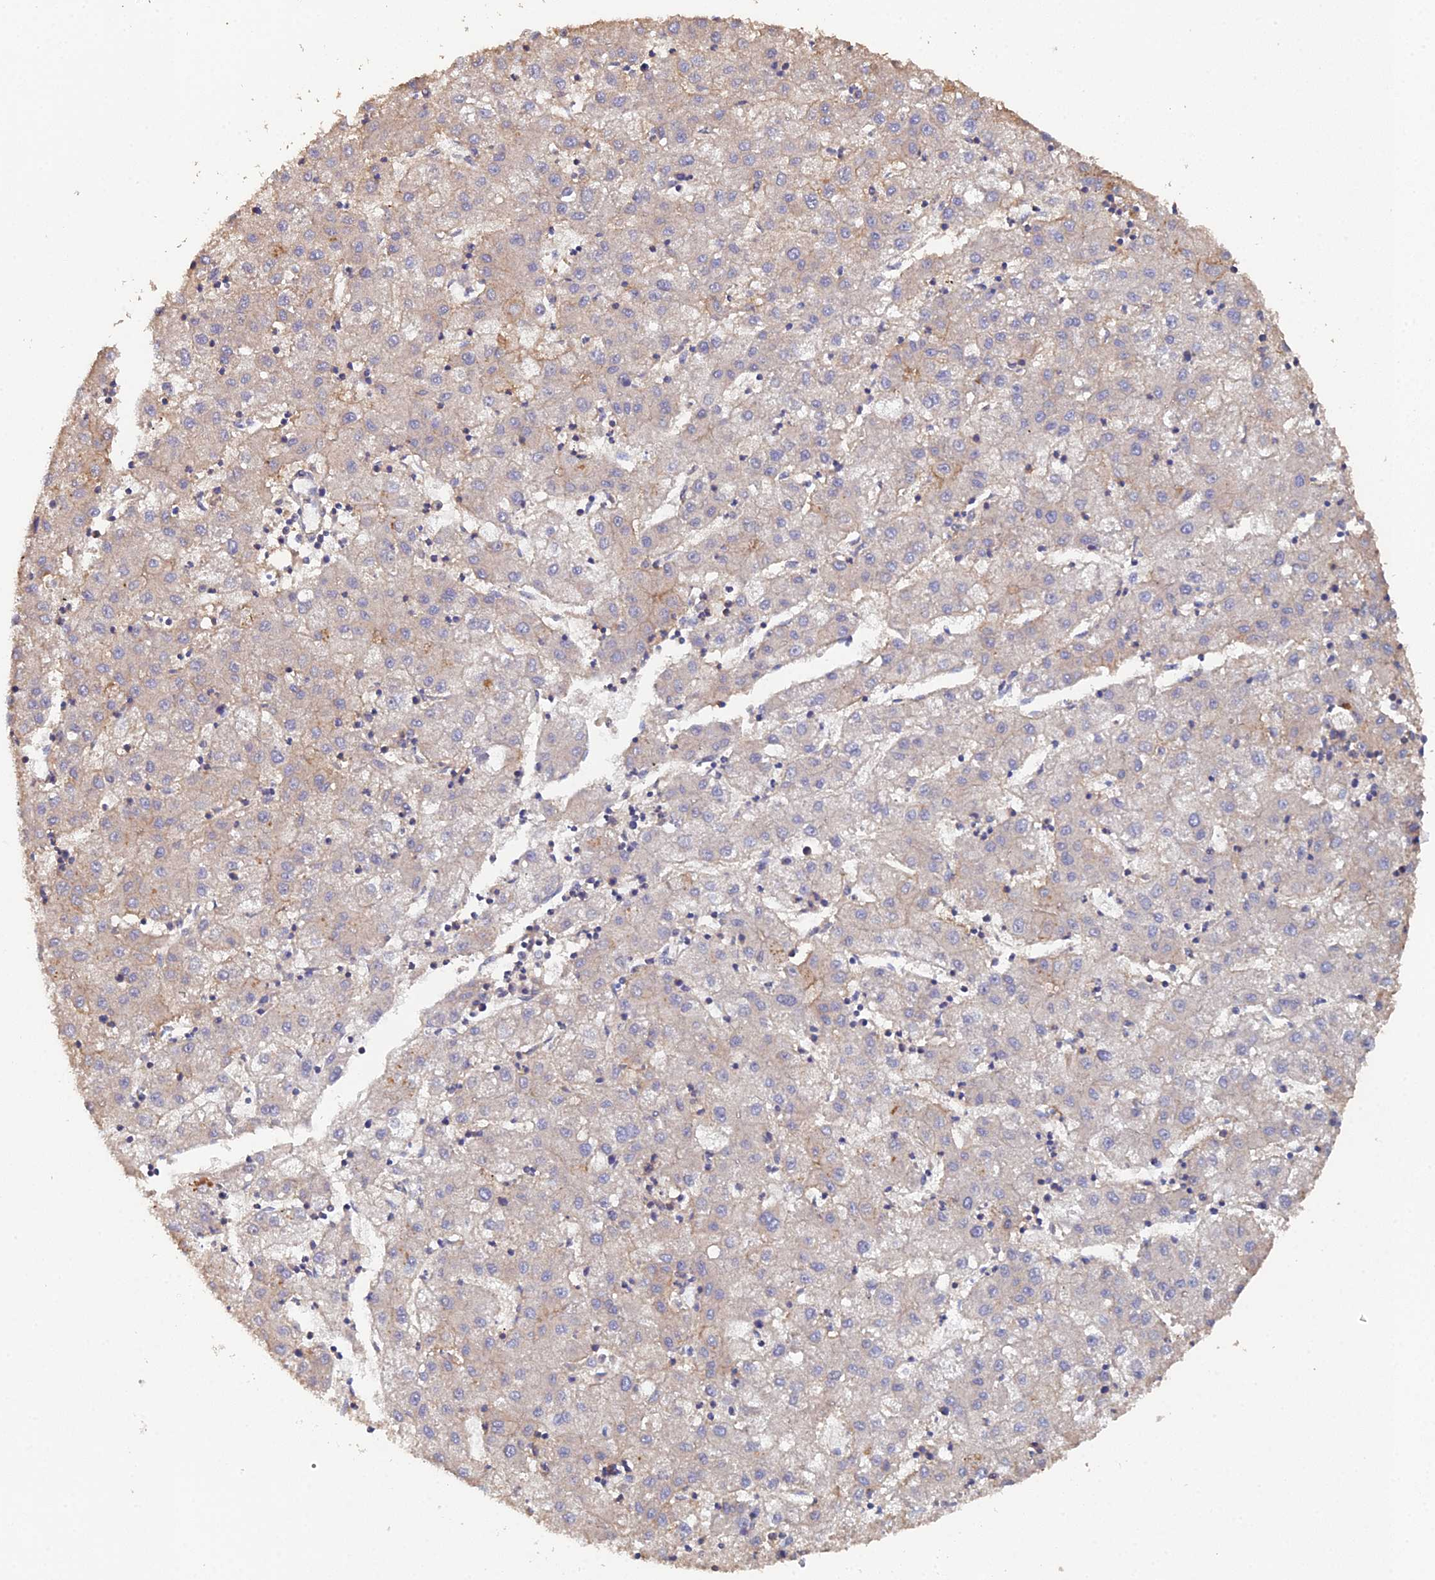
{"staining": {"intensity": "weak", "quantity": "<25%", "location": "cytoplasmic/membranous"}, "tissue": "liver cancer", "cell_type": "Tumor cells", "image_type": "cancer", "snomed": [{"axis": "morphology", "description": "Carcinoma, Hepatocellular, NOS"}, {"axis": "topography", "description": "Liver"}], "caption": "This is an immunohistochemistry (IHC) image of hepatocellular carcinoma (liver). There is no expression in tumor cells.", "gene": "SPANXN4", "patient": {"sex": "male", "age": 72}}